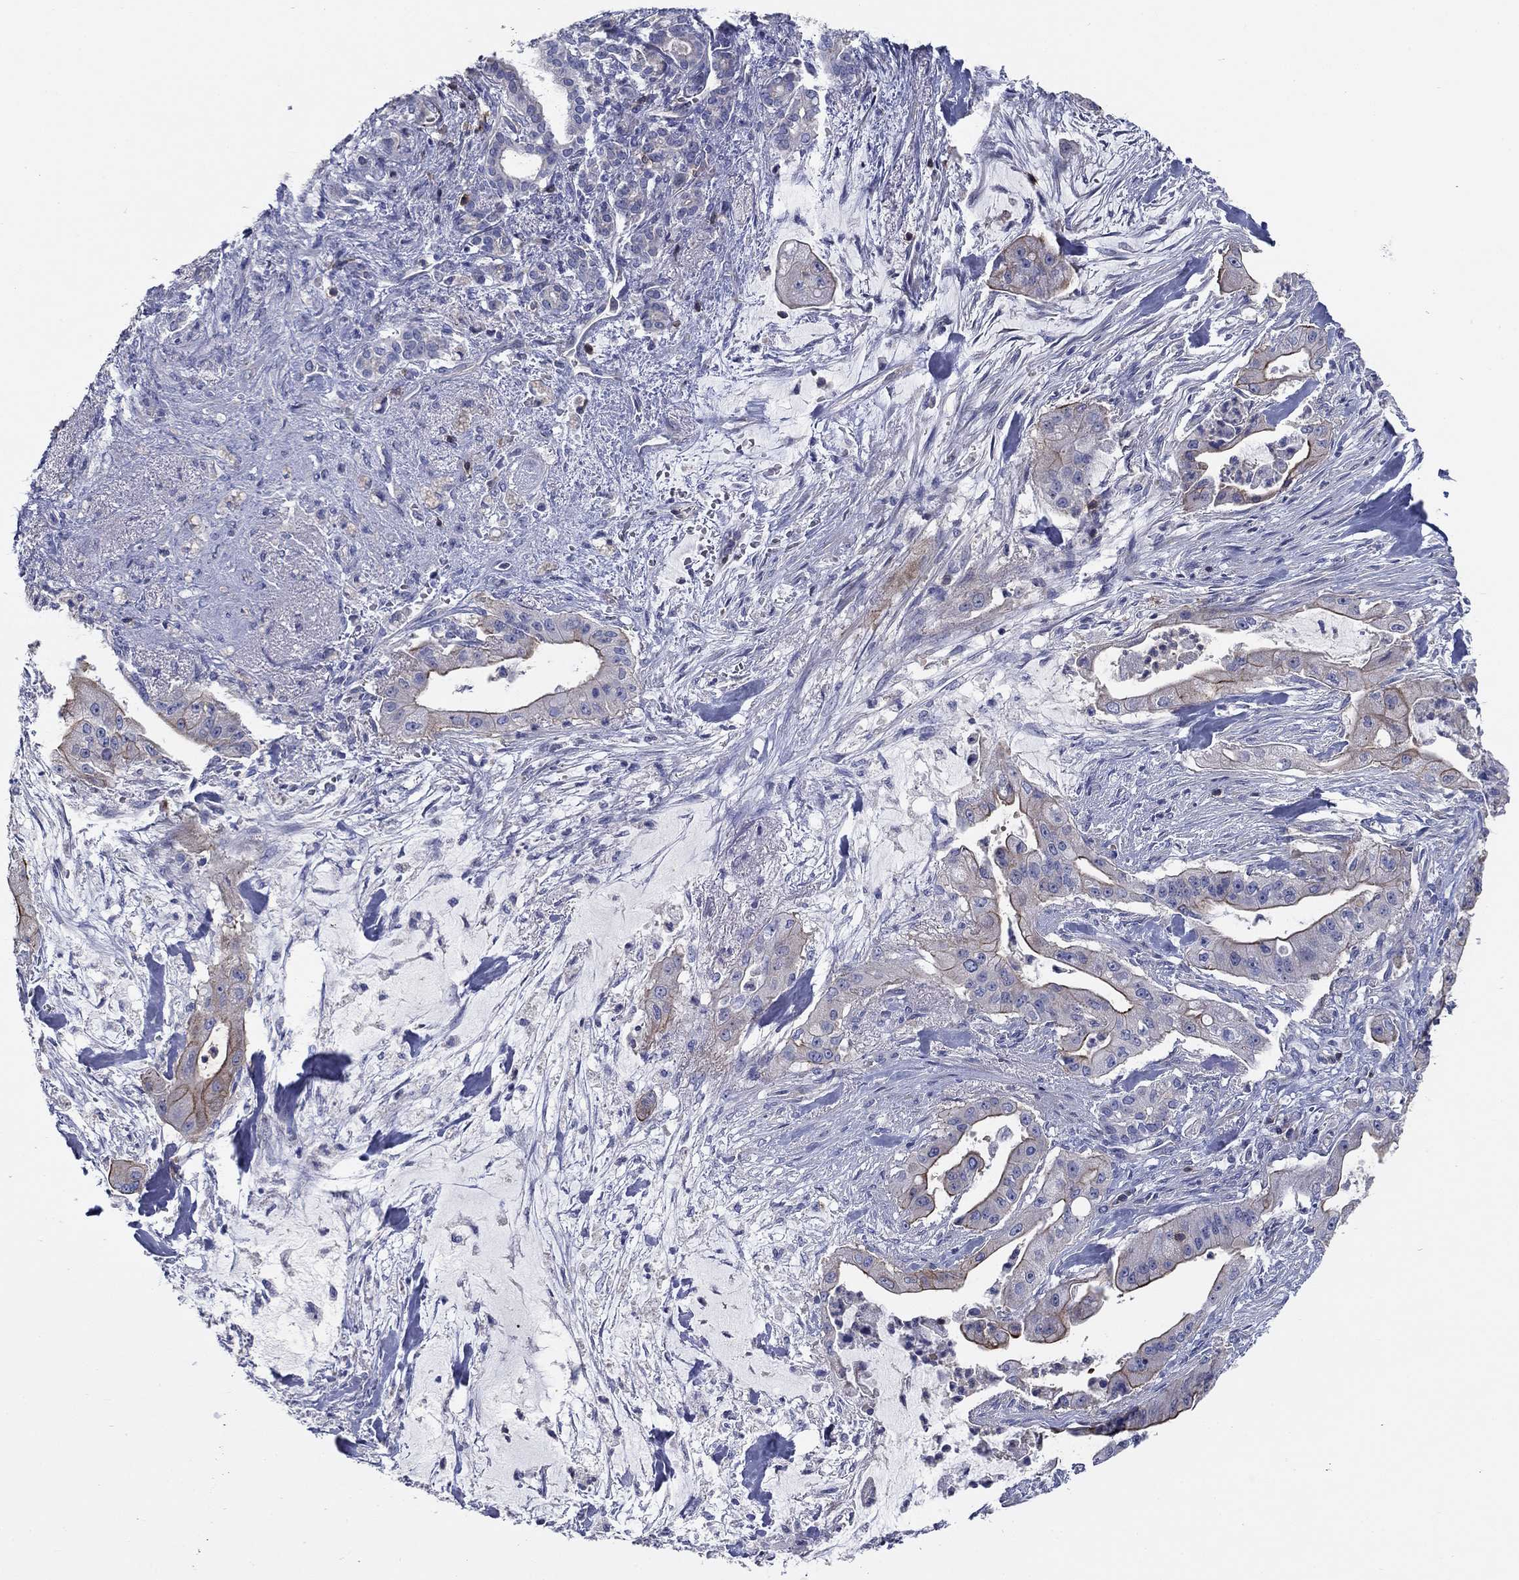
{"staining": {"intensity": "strong", "quantity": "<25%", "location": "cytoplasmic/membranous"}, "tissue": "pancreatic cancer", "cell_type": "Tumor cells", "image_type": "cancer", "snomed": [{"axis": "morphology", "description": "Normal tissue, NOS"}, {"axis": "morphology", "description": "Inflammation, NOS"}, {"axis": "morphology", "description": "Adenocarcinoma, NOS"}, {"axis": "topography", "description": "Pancreas"}], "caption": "A micrograph showing strong cytoplasmic/membranous positivity in about <25% of tumor cells in pancreatic adenocarcinoma, as visualized by brown immunohistochemical staining.", "gene": "SIT1", "patient": {"sex": "male", "age": 57}}